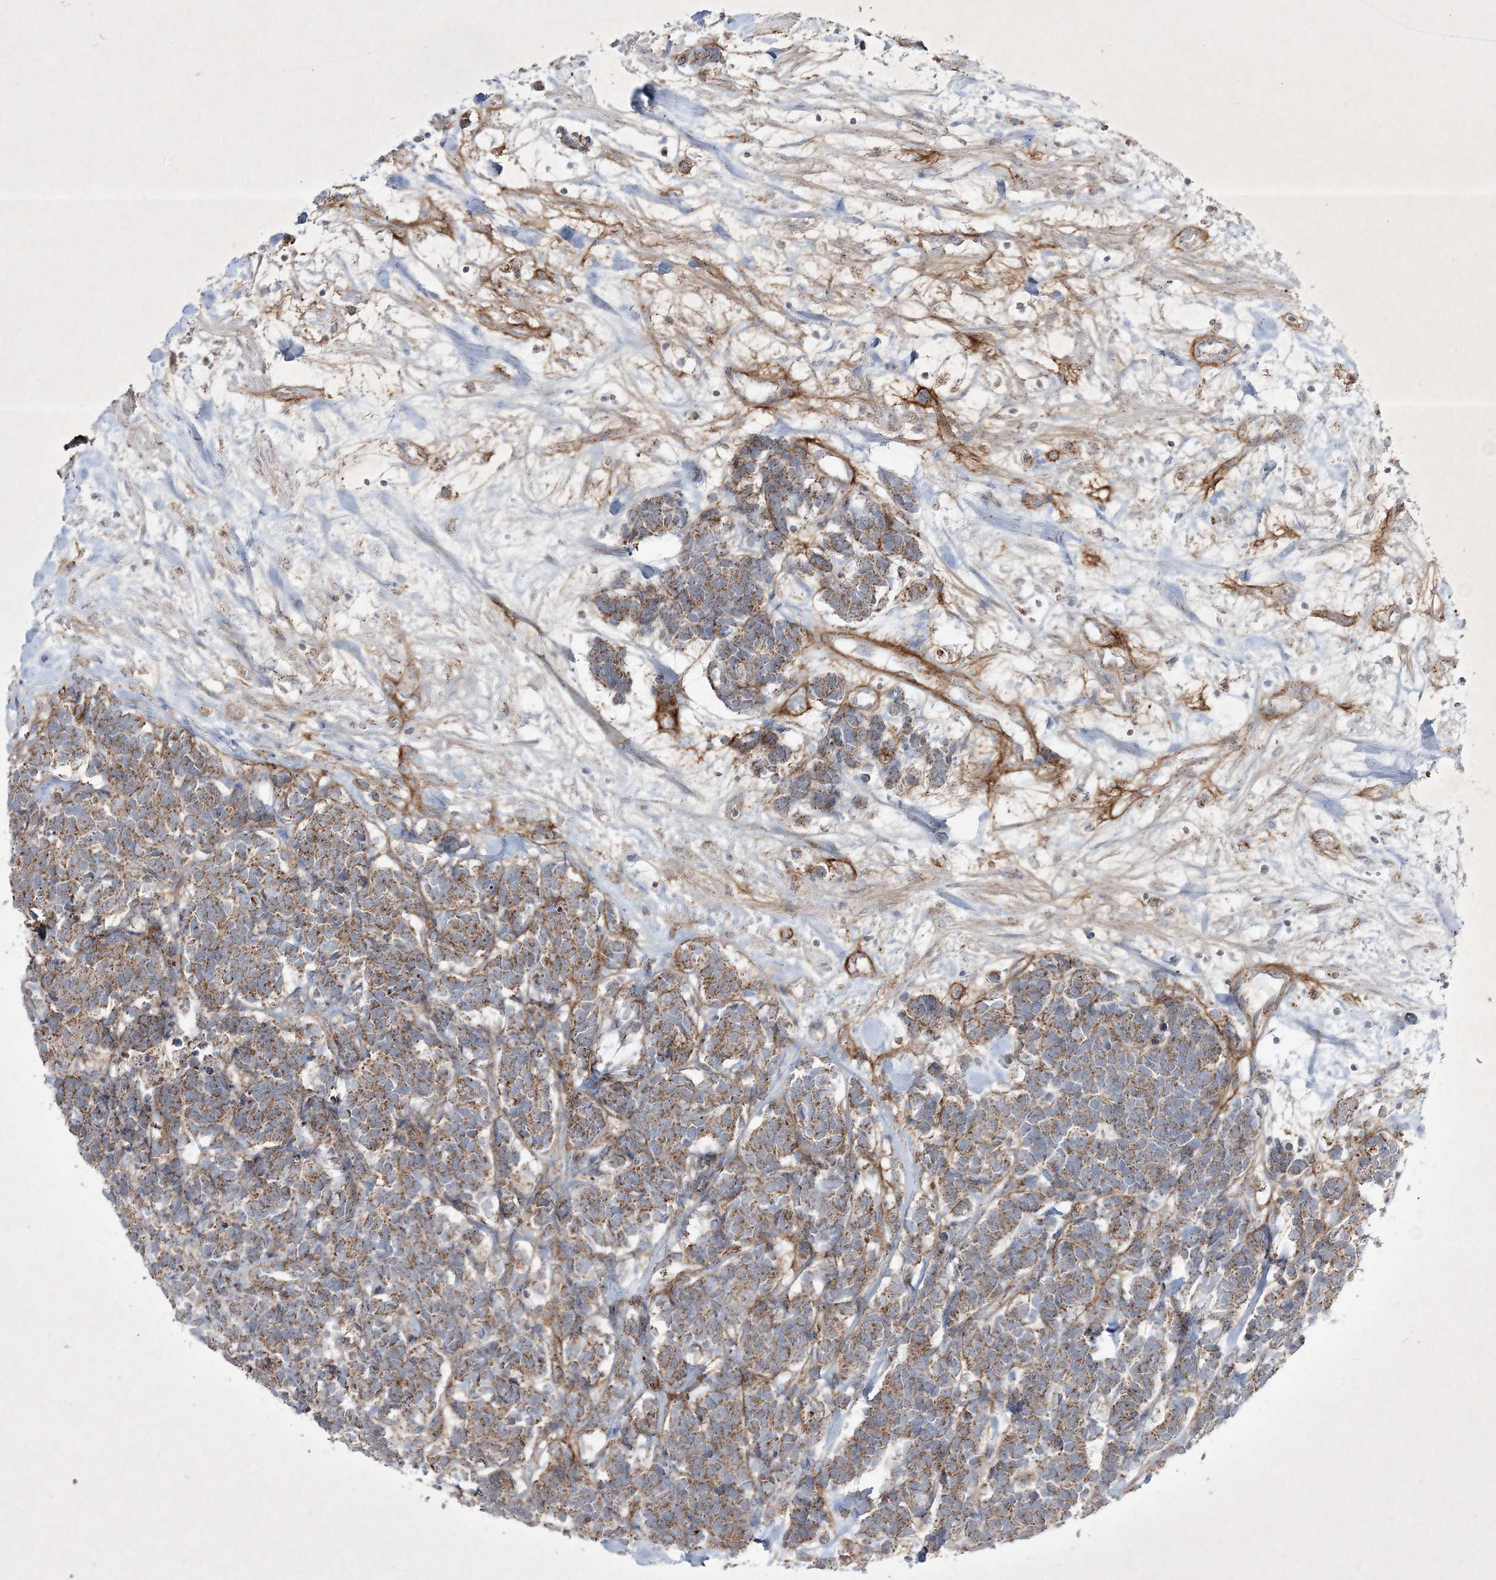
{"staining": {"intensity": "moderate", "quantity": ">75%", "location": "cytoplasmic/membranous"}, "tissue": "carcinoid", "cell_type": "Tumor cells", "image_type": "cancer", "snomed": [{"axis": "morphology", "description": "Carcinoma, NOS"}, {"axis": "morphology", "description": "Carcinoid, malignant, NOS"}, {"axis": "topography", "description": "Urinary bladder"}], "caption": "Protein expression analysis of human carcinoid (malignant) reveals moderate cytoplasmic/membranous expression in about >75% of tumor cells. (DAB (3,3'-diaminobenzidine) IHC, brown staining for protein, blue staining for nuclei).", "gene": "RICTOR", "patient": {"sex": "male", "age": 57}}